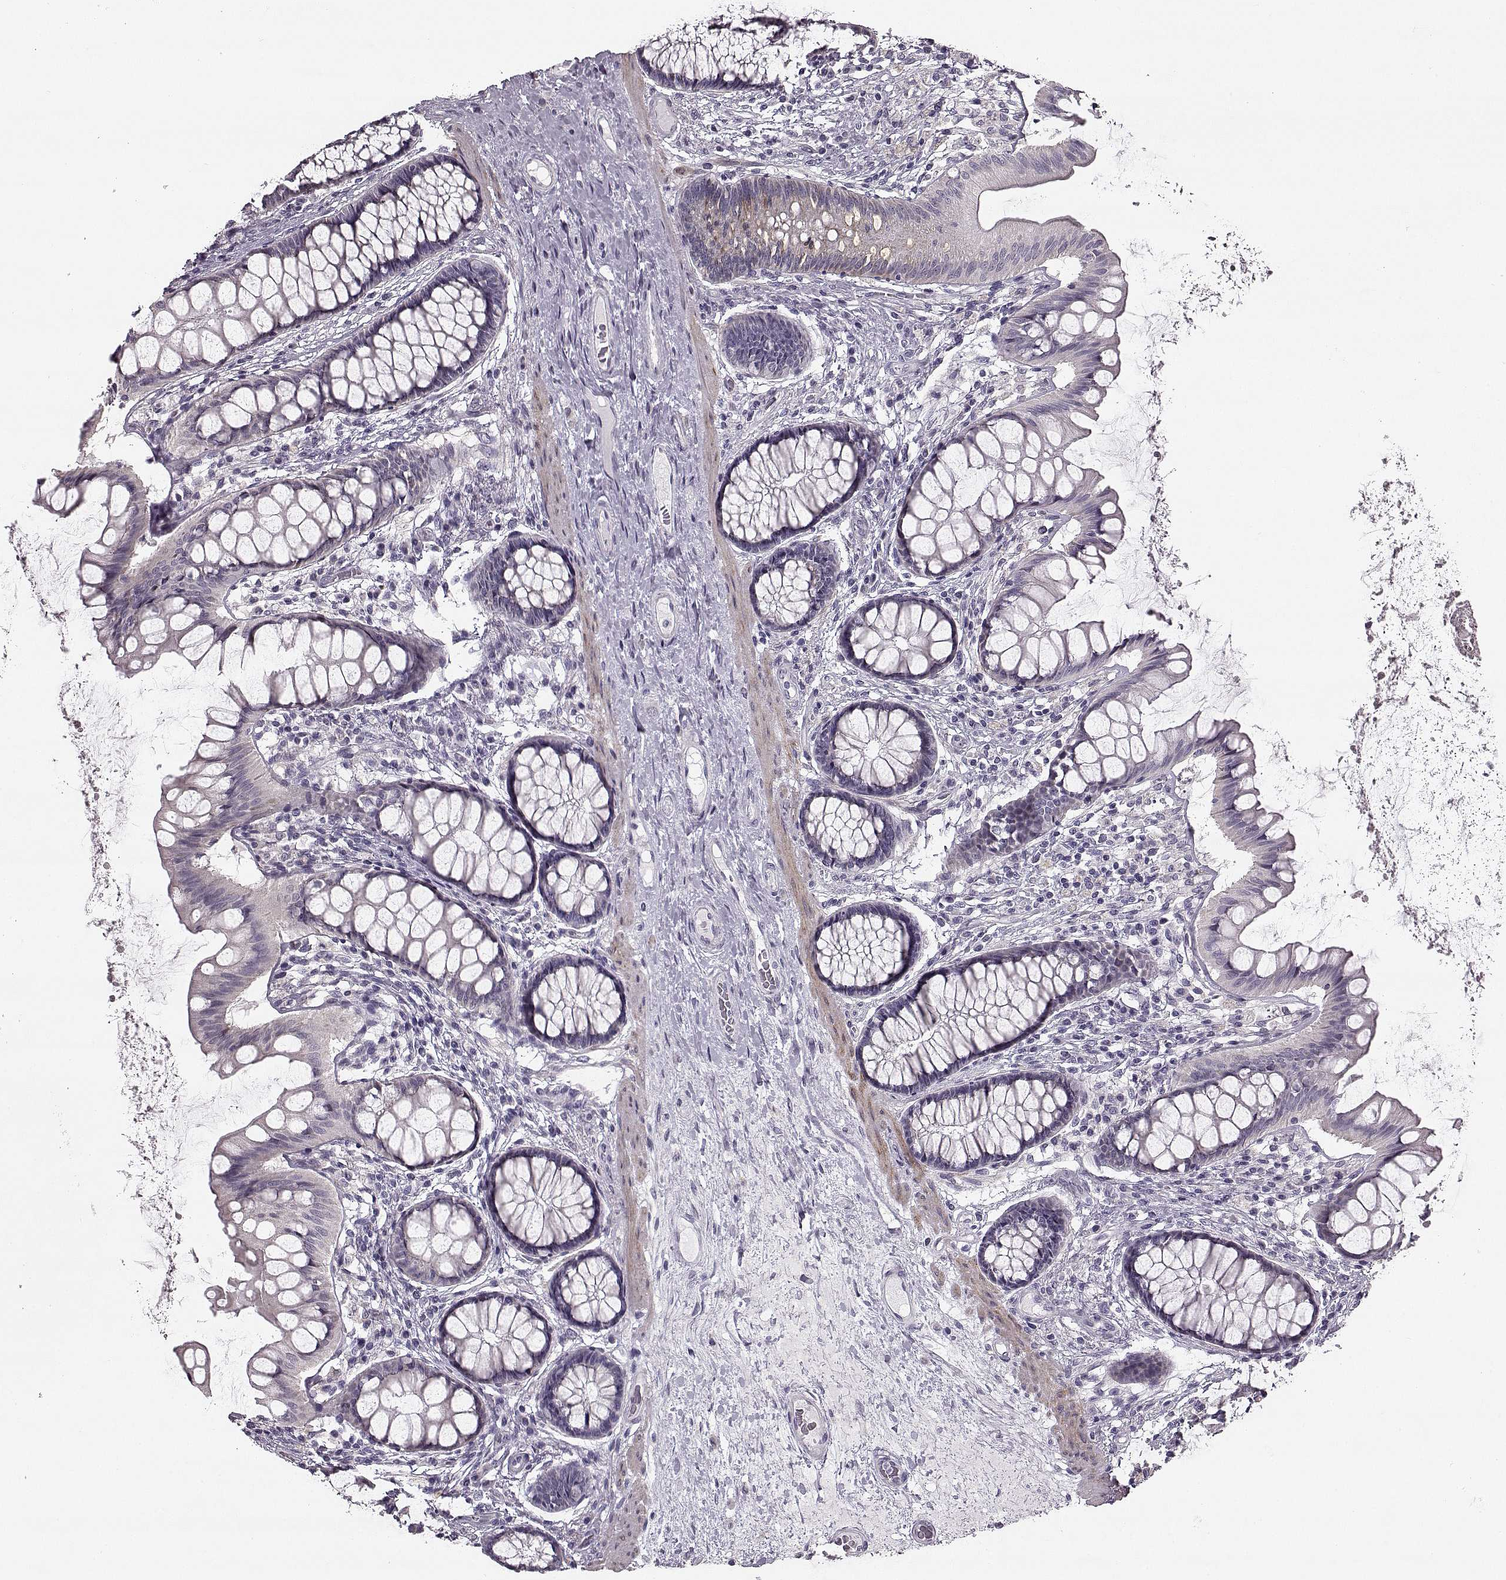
{"staining": {"intensity": "negative", "quantity": "none", "location": "none"}, "tissue": "colon", "cell_type": "Endothelial cells", "image_type": "normal", "snomed": [{"axis": "morphology", "description": "Normal tissue, NOS"}, {"axis": "topography", "description": "Colon"}], "caption": "Endothelial cells are negative for protein expression in benign human colon. (DAB immunohistochemistry with hematoxylin counter stain).", "gene": "MAP6D1", "patient": {"sex": "female", "age": 65}}